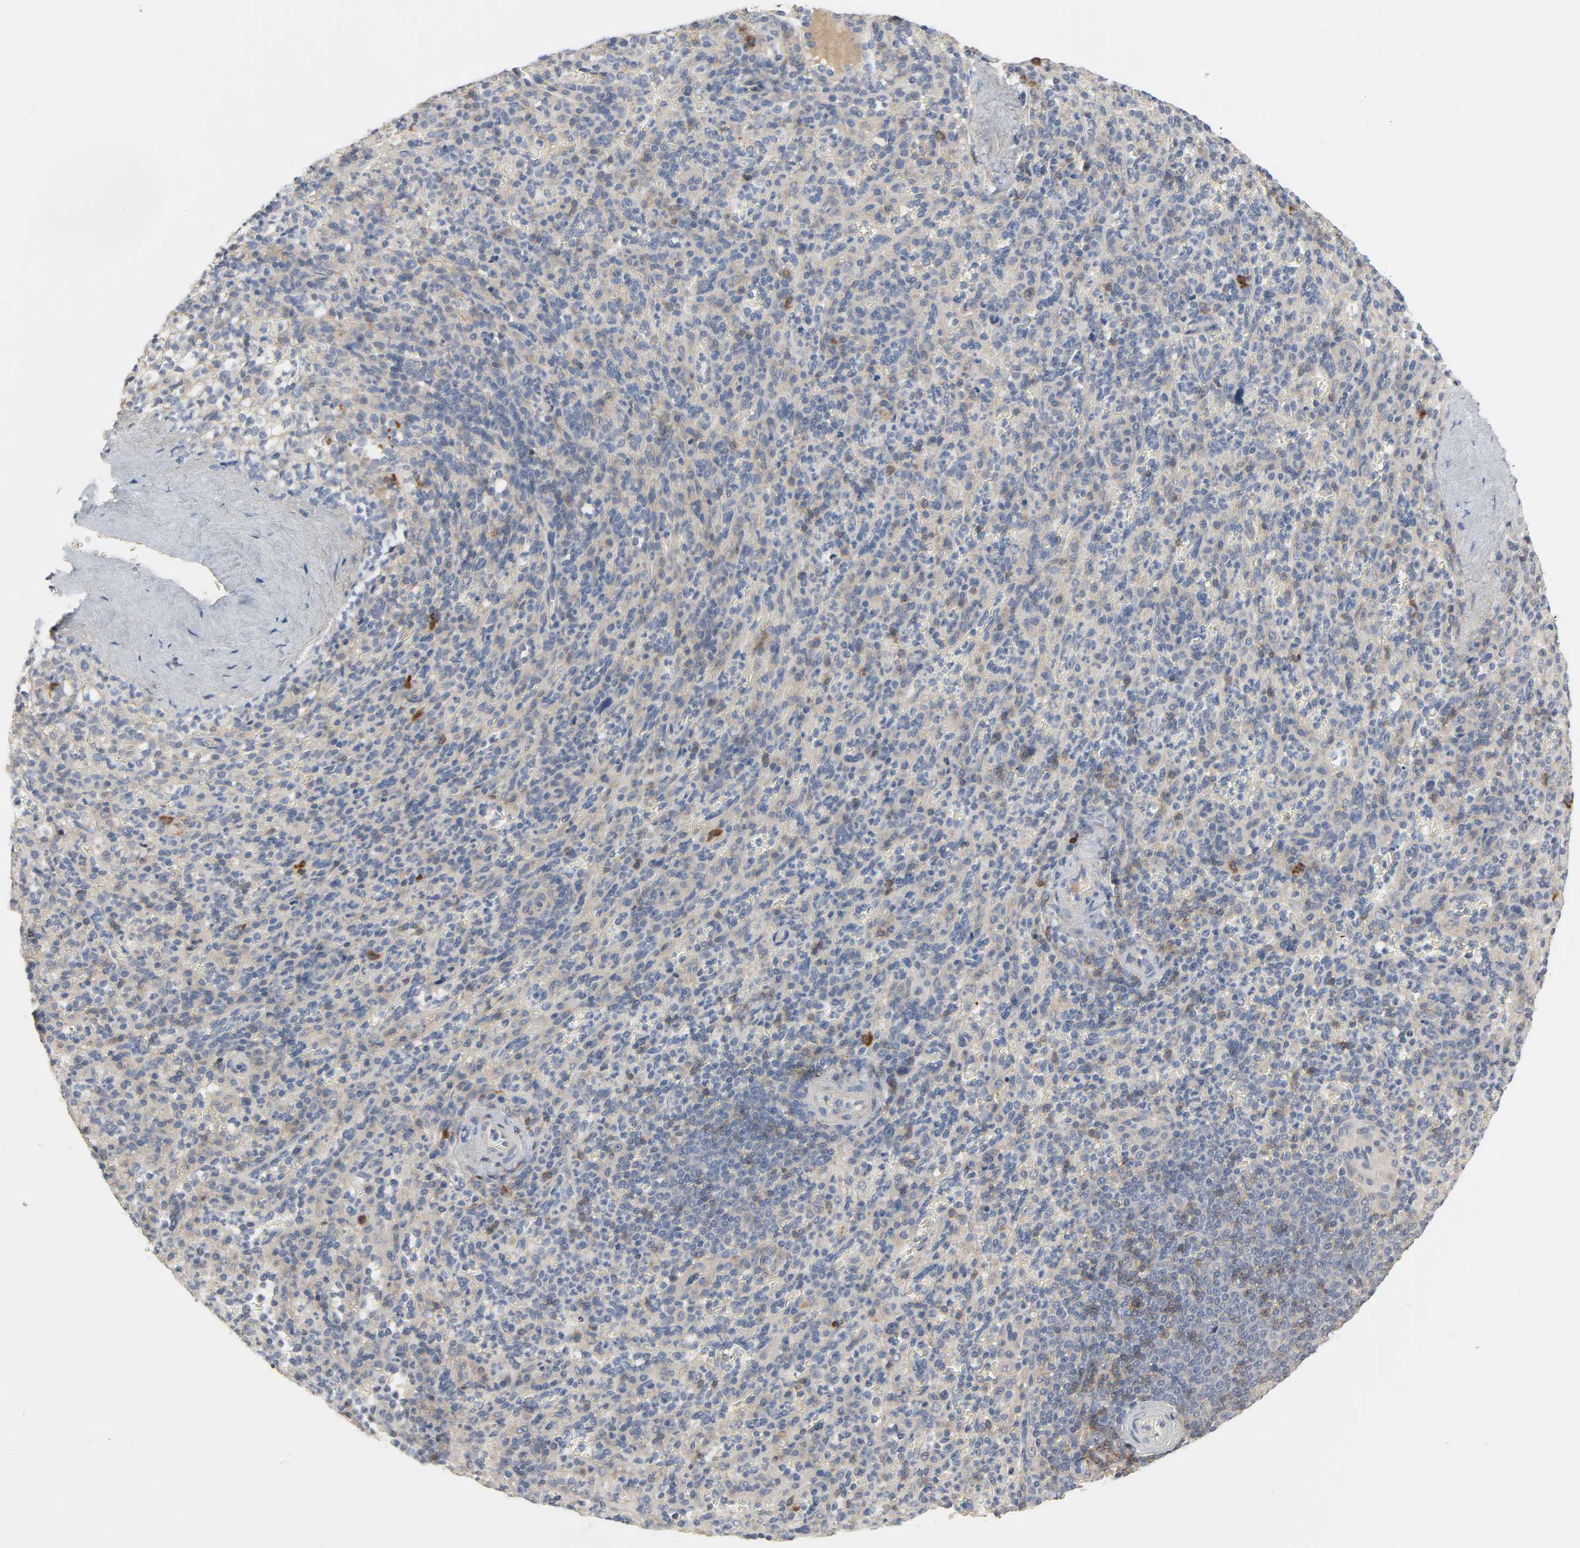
{"staining": {"intensity": "weak", "quantity": "25%-75%", "location": "cytoplasmic/membranous"}, "tissue": "spleen", "cell_type": "Cells in red pulp", "image_type": "normal", "snomed": [{"axis": "morphology", "description": "Normal tissue, NOS"}, {"axis": "topography", "description": "Spleen"}], "caption": "A brown stain highlights weak cytoplasmic/membranous positivity of a protein in cells in red pulp of normal spleen.", "gene": "CD4", "patient": {"sex": "male", "age": 36}}